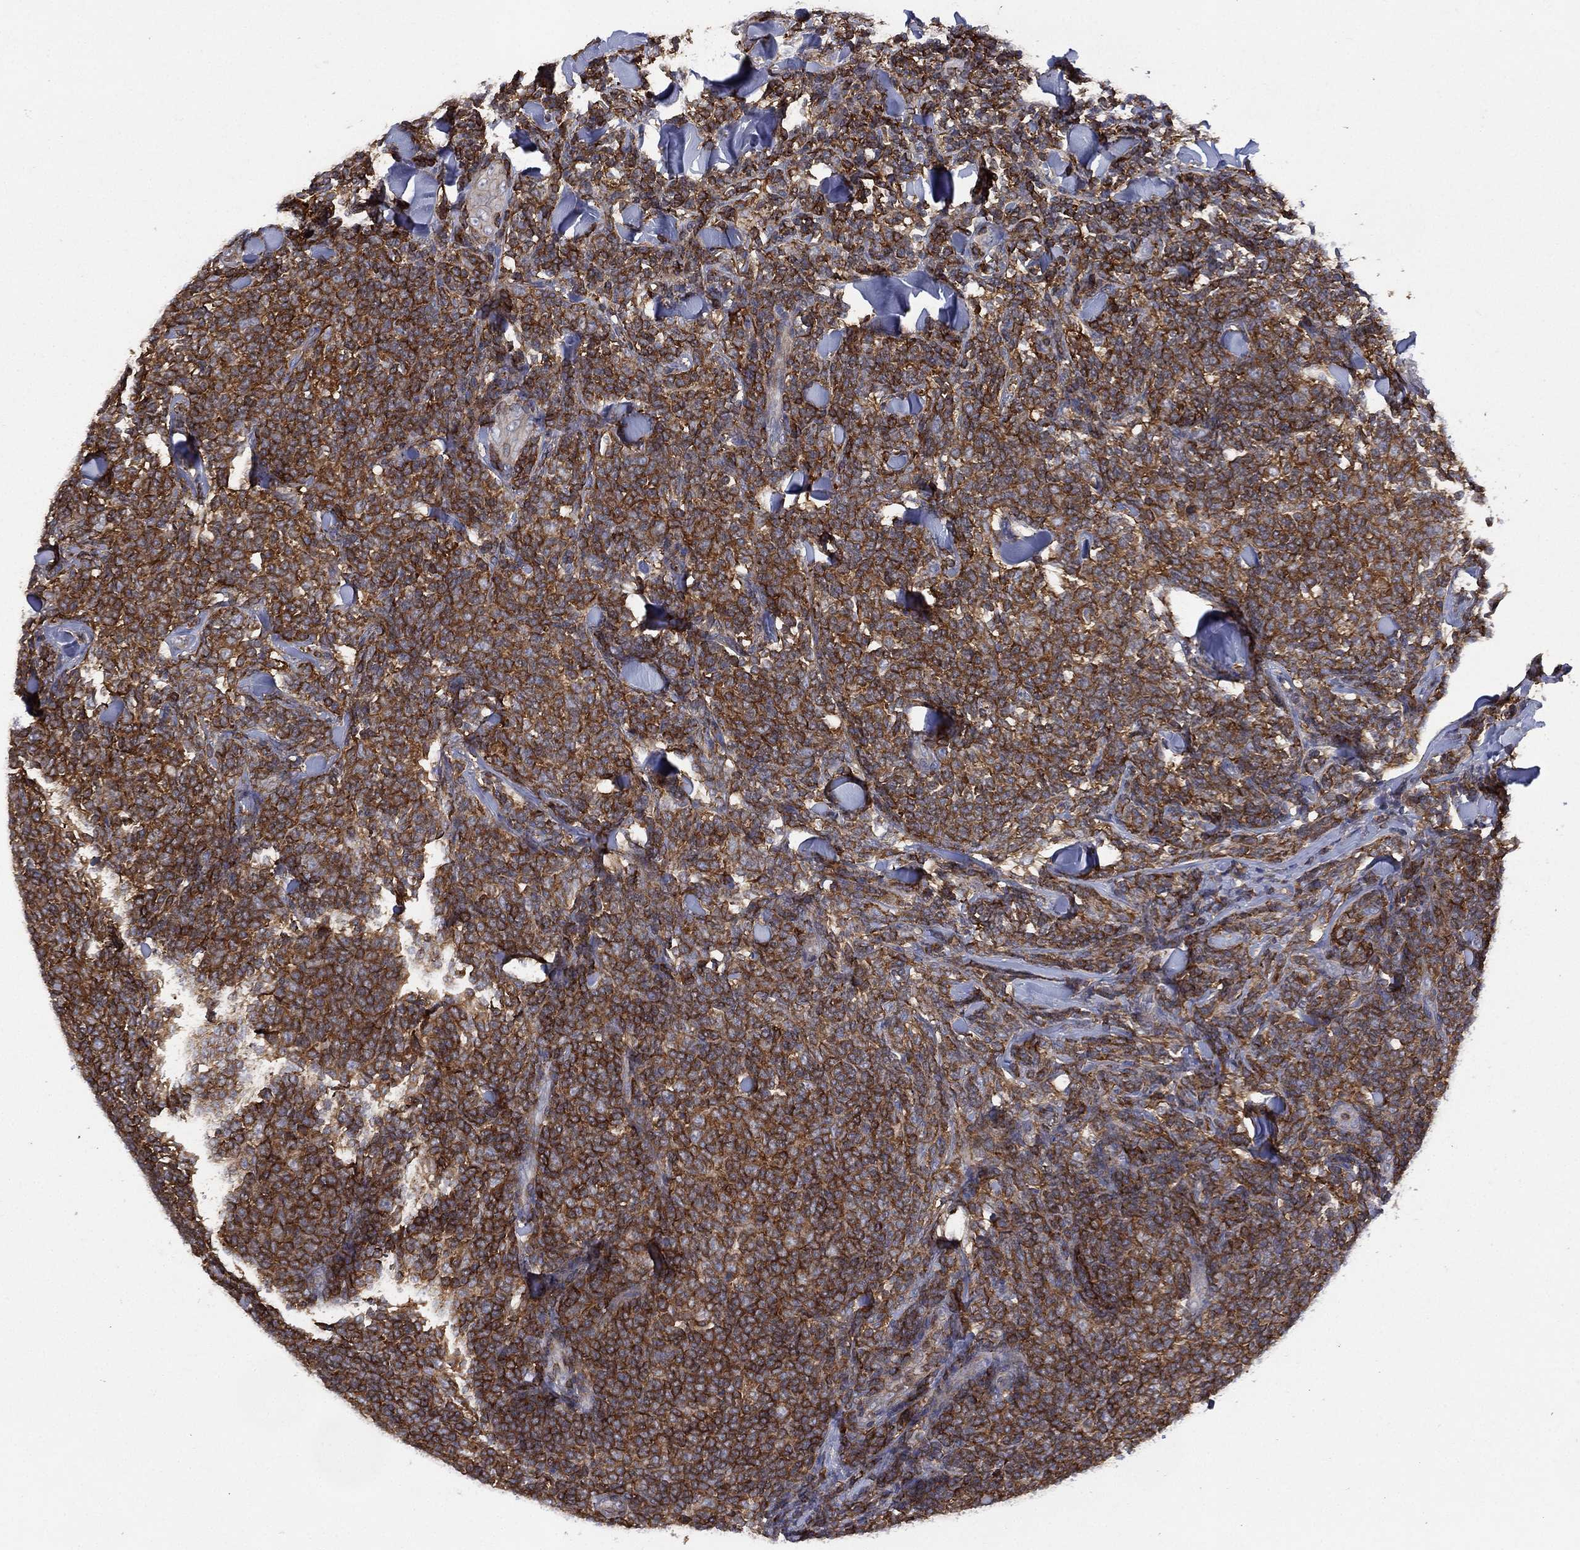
{"staining": {"intensity": "strong", "quantity": ">75%", "location": "cytoplasmic/membranous"}, "tissue": "lymphoma", "cell_type": "Tumor cells", "image_type": "cancer", "snomed": [{"axis": "morphology", "description": "Malignant lymphoma, non-Hodgkin's type, Low grade"}, {"axis": "topography", "description": "Lymph node"}], "caption": "Immunohistochemistry photomicrograph of low-grade malignant lymphoma, non-Hodgkin's type stained for a protein (brown), which exhibits high levels of strong cytoplasmic/membranous staining in about >75% of tumor cells.", "gene": "DOCK8", "patient": {"sex": "female", "age": 56}}